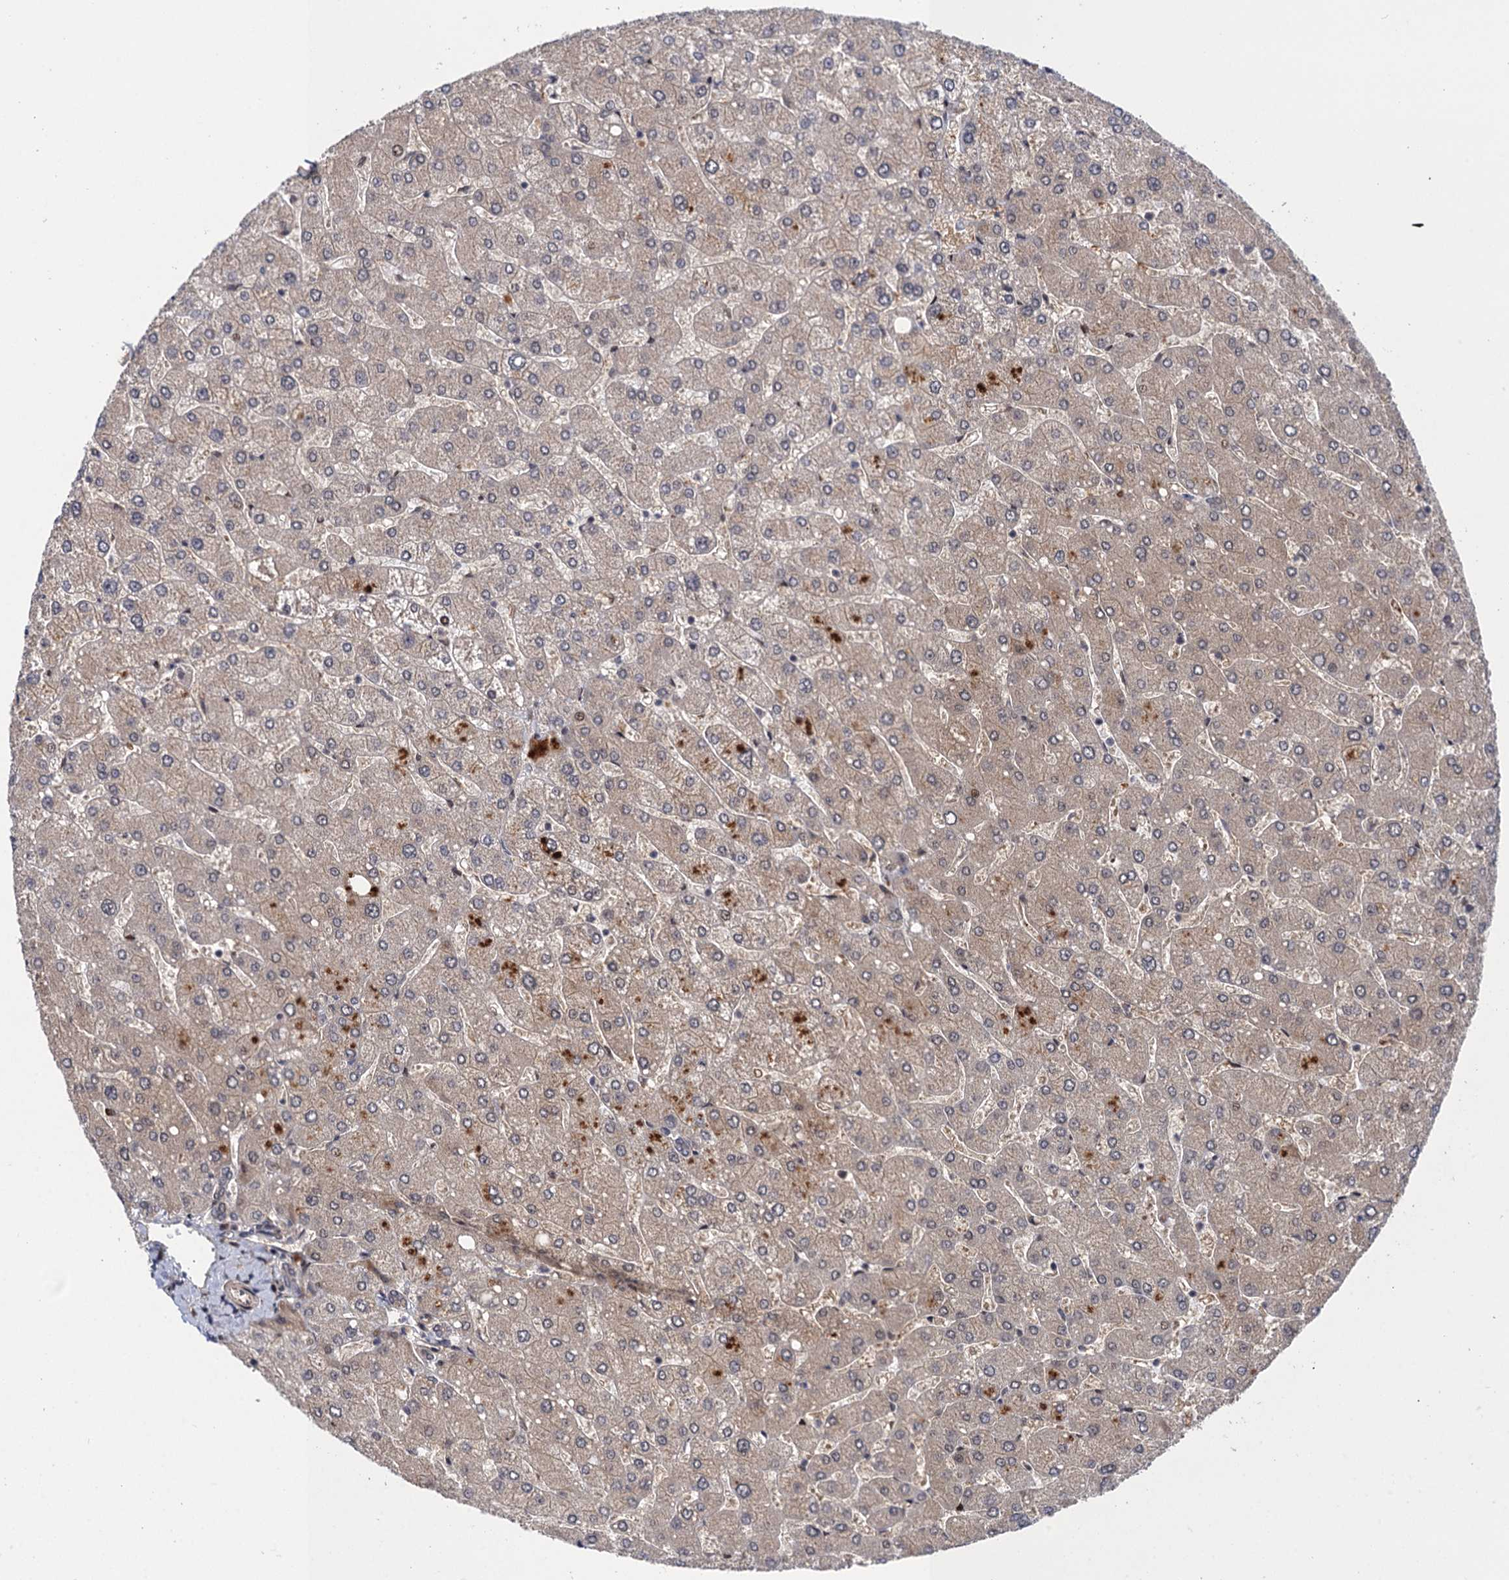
{"staining": {"intensity": "weak", "quantity": "25%-75%", "location": "nuclear"}, "tissue": "liver", "cell_type": "Cholangiocytes", "image_type": "normal", "snomed": [{"axis": "morphology", "description": "Normal tissue, NOS"}, {"axis": "topography", "description": "Liver"}], "caption": "IHC photomicrograph of benign human liver stained for a protein (brown), which demonstrates low levels of weak nuclear staining in approximately 25%-75% of cholangiocytes.", "gene": "NEK8", "patient": {"sex": "male", "age": 55}}